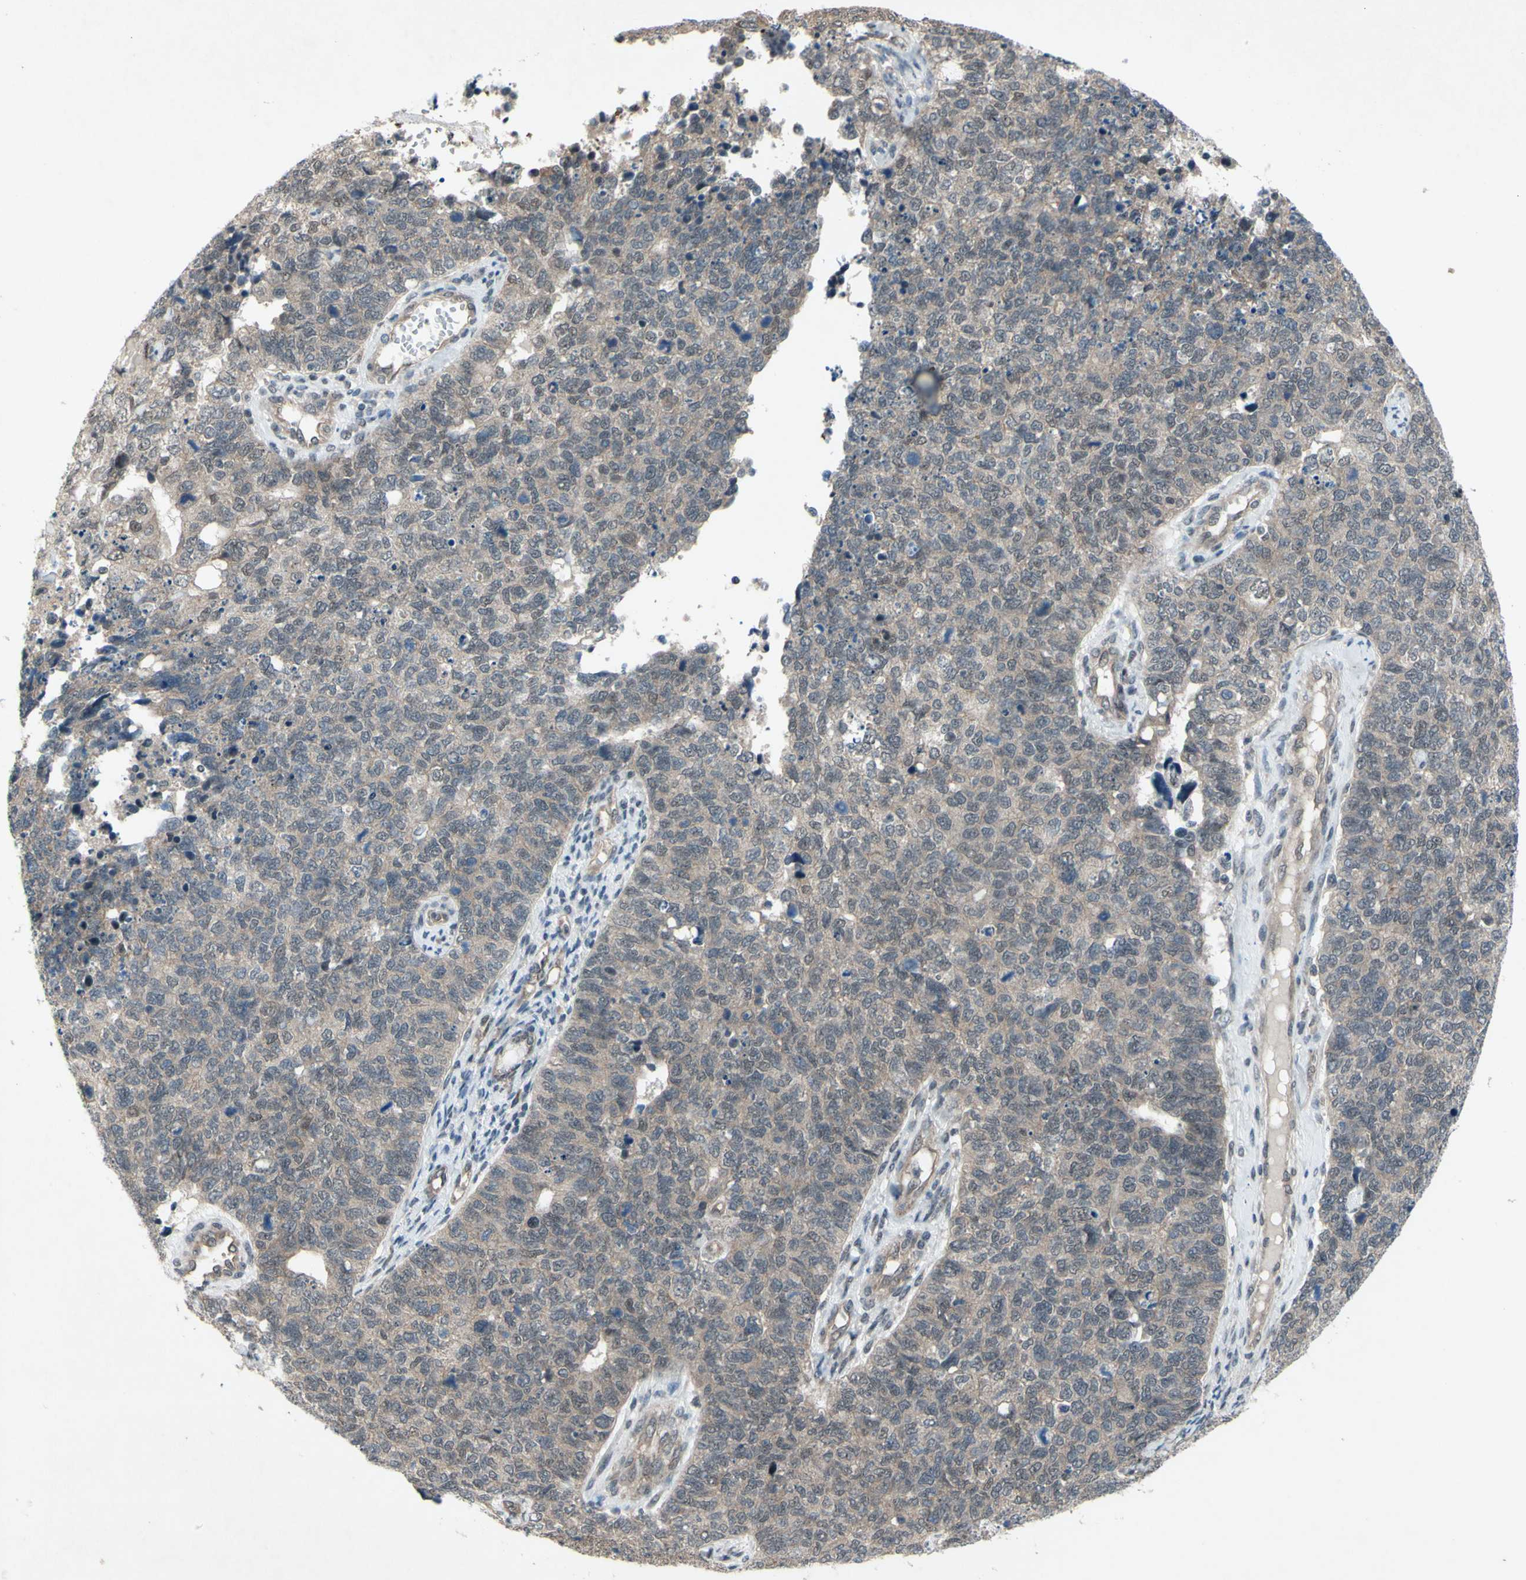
{"staining": {"intensity": "weak", "quantity": ">75%", "location": "cytoplasmic/membranous"}, "tissue": "cervical cancer", "cell_type": "Tumor cells", "image_type": "cancer", "snomed": [{"axis": "morphology", "description": "Squamous cell carcinoma, NOS"}, {"axis": "topography", "description": "Cervix"}], "caption": "The micrograph demonstrates immunohistochemical staining of squamous cell carcinoma (cervical). There is weak cytoplasmic/membranous expression is present in approximately >75% of tumor cells. Immunohistochemistry (ihc) stains the protein in brown and the nuclei are stained blue.", "gene": "TRDMT1", "patient": {"sex": "female", "age": 63}}